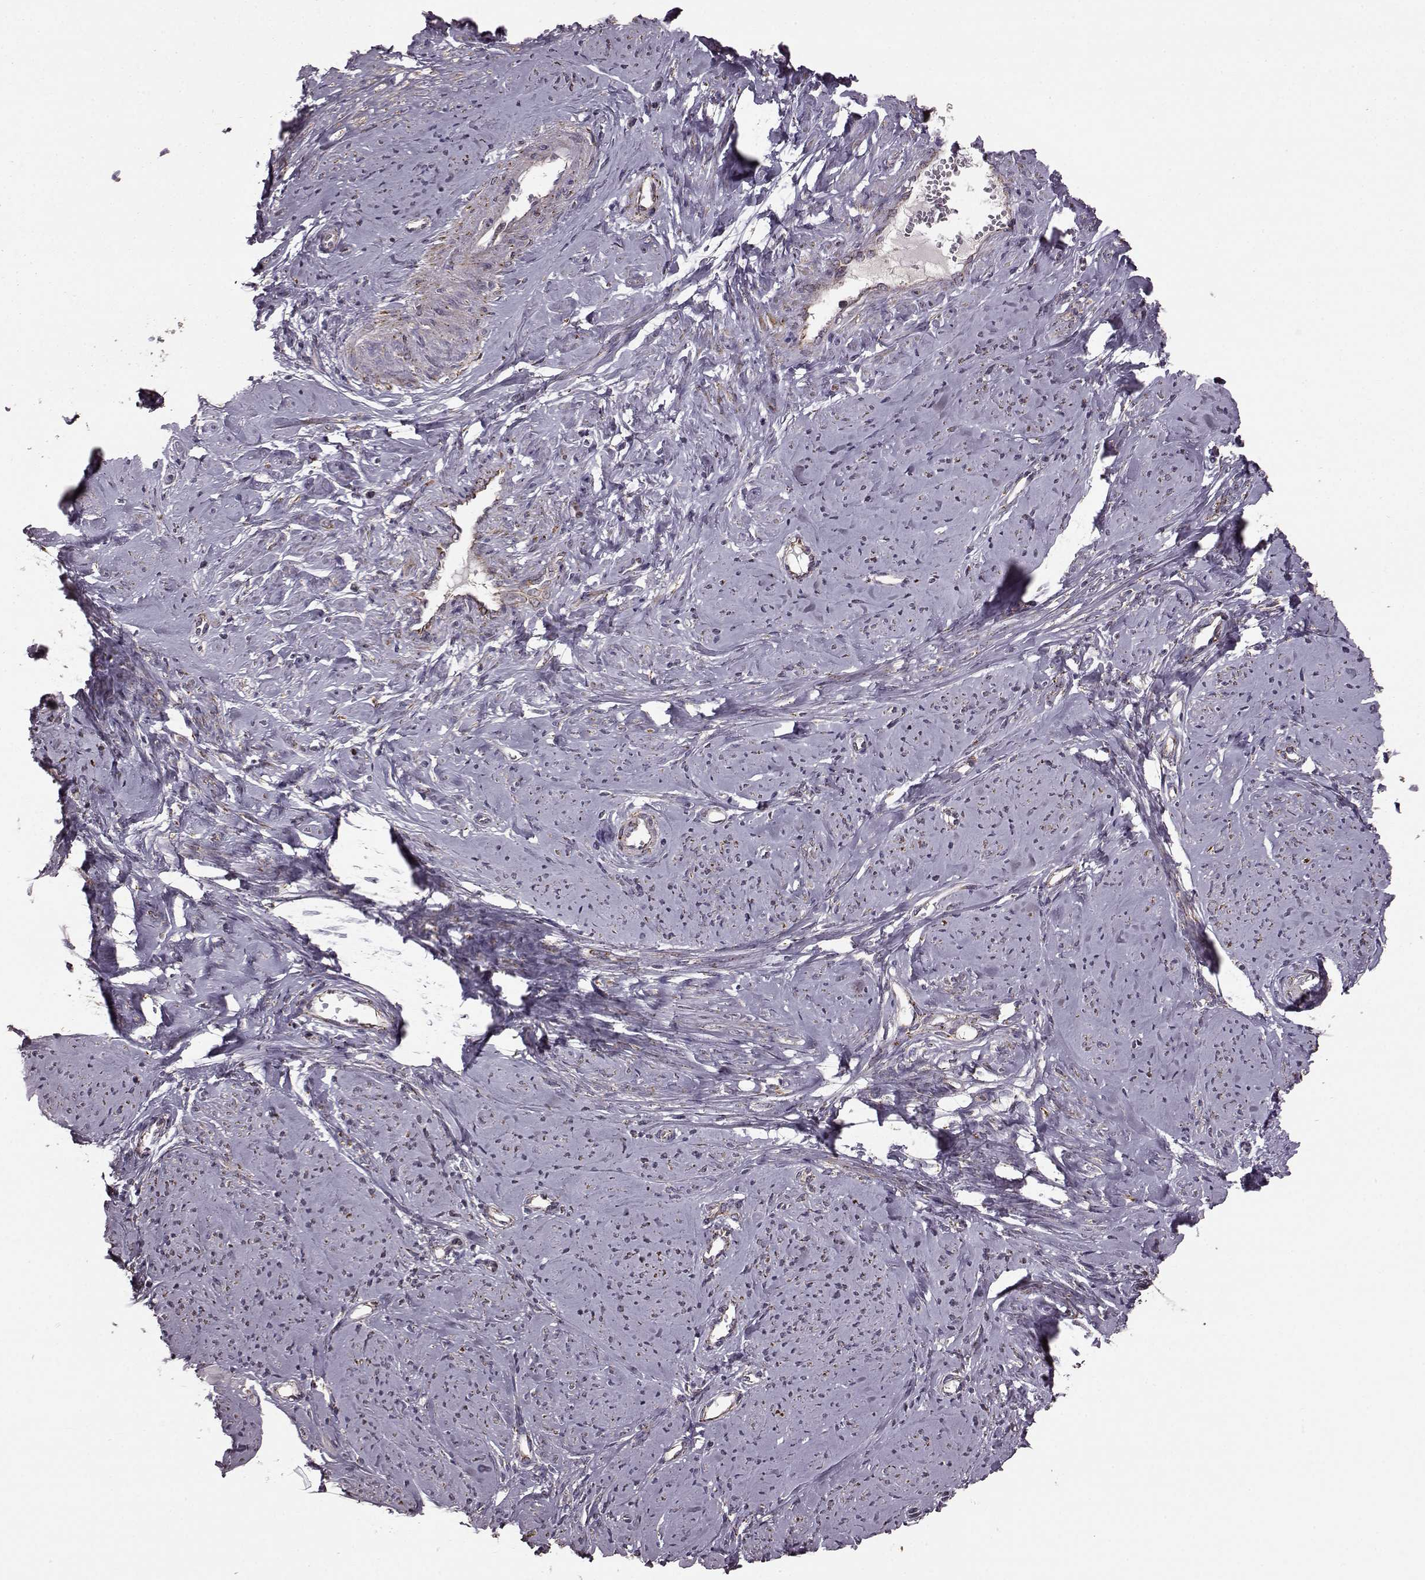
{"staining": {"intensity": "moderate", "quantity": "25%-75%", "location": "cytoplasmic/membranous"}, "tissue": "smooth muscle", "cell_type": "Smooth muscle cells", "image_type": "normal", "snomed": [{"axis": "morphology", "description": "Normal tissue, NOS"}, {"axis": "topography", "description": "Smooth muscle"}], "caption": "The histopathology image shows a brown stain indicating the presence of a protein in the cytoplasmic/membranous of smooth muscle cells in smooth muscle.", "gene": "PUDP", "patient": {"sex": "female", "age": 48}}